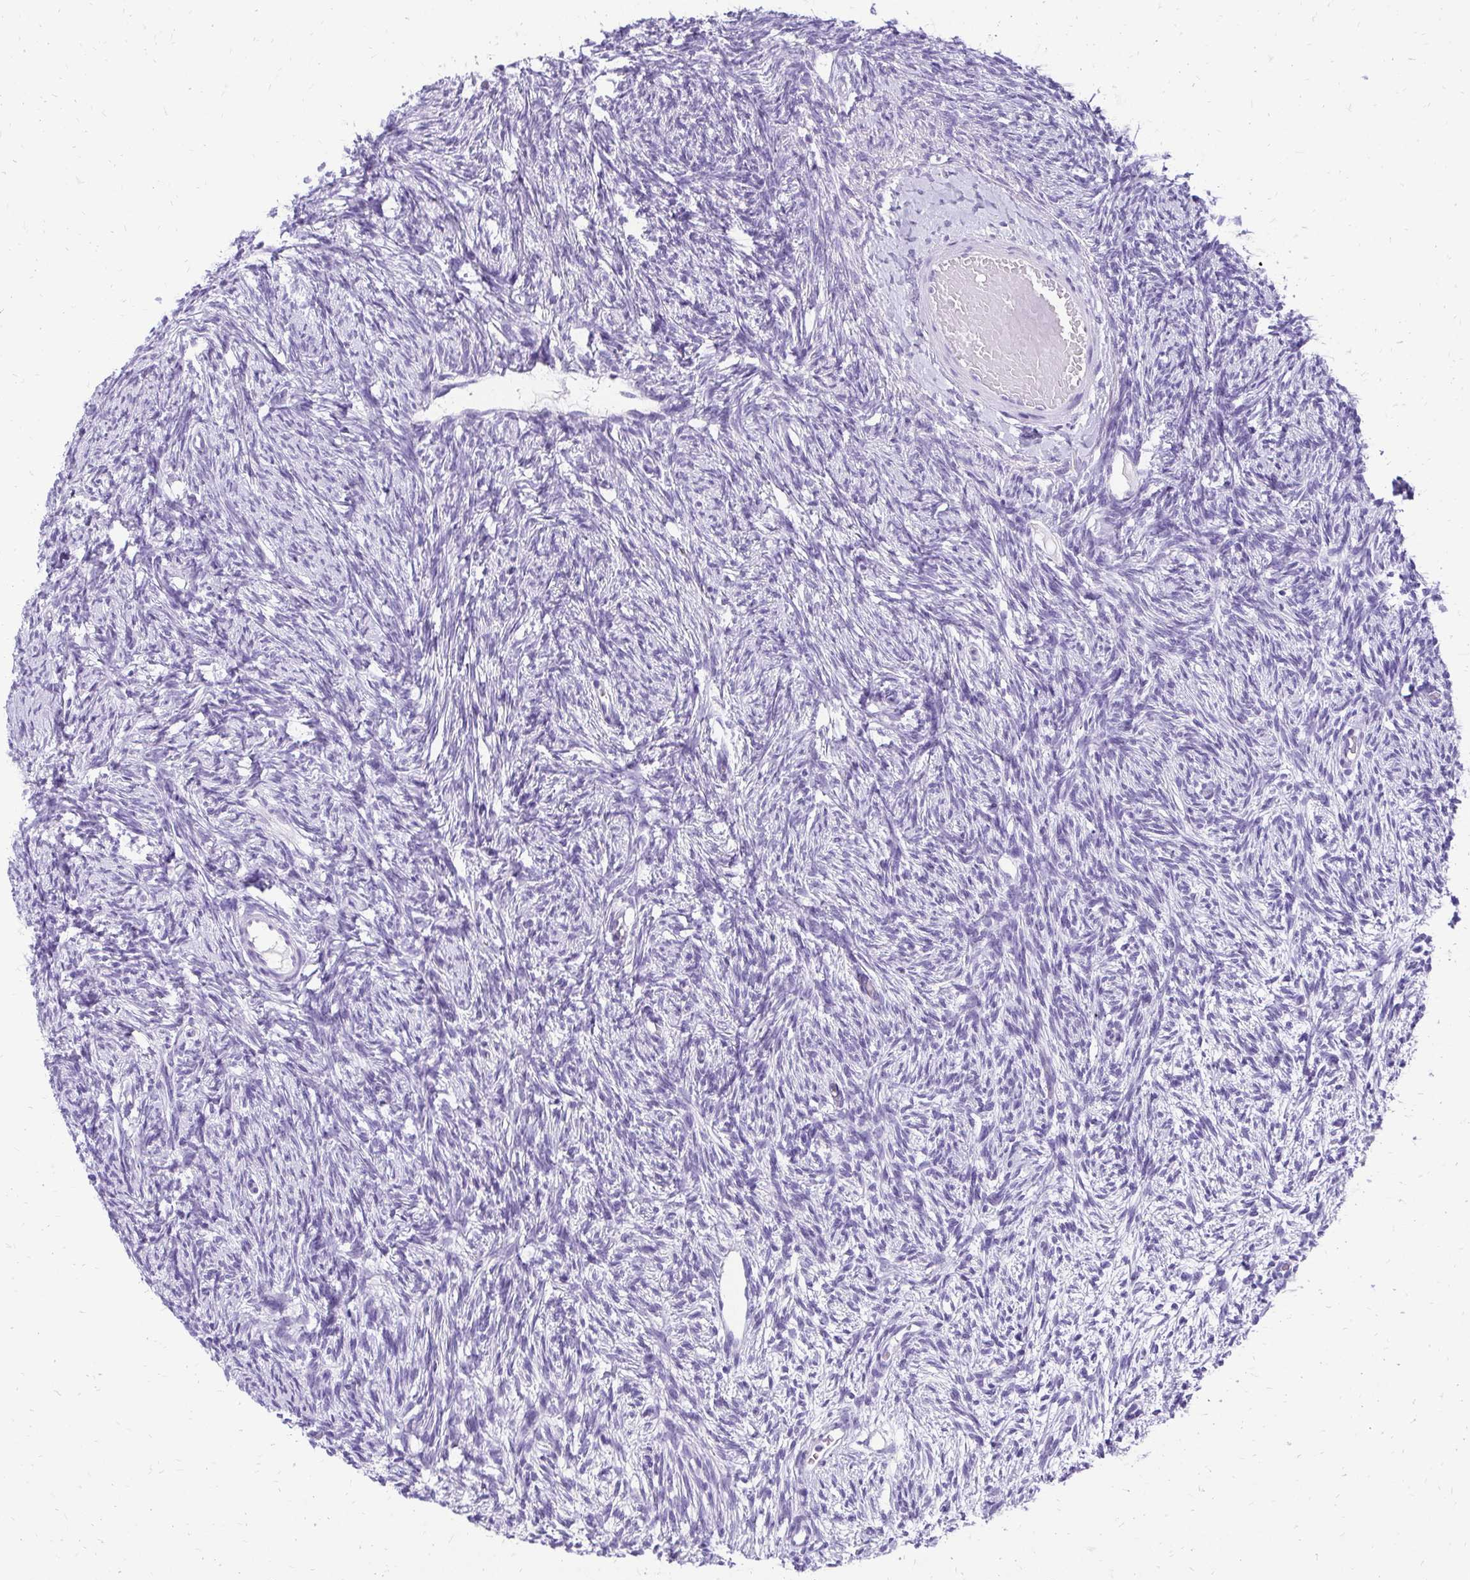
{"staining": {"intensity": "negative", "quantity": "none", "location": "none"}, "tissue": "ovary", "cell_type": "Ovarian stroma cells", "image_type": "normal", "snomed": [{"axis": "morphology", "description": "Normal tissue, NOS"}, {"axis": "topography", "description": "Ovary"}], "caption": "A high-resolution image shows immunohistochemistry (IHC) staining of benign ovary, which exhibits no significant staining in ovarian stroma cells.", "gene": "SLC32A1", "patient": {"sex": "female", "age": 33}}